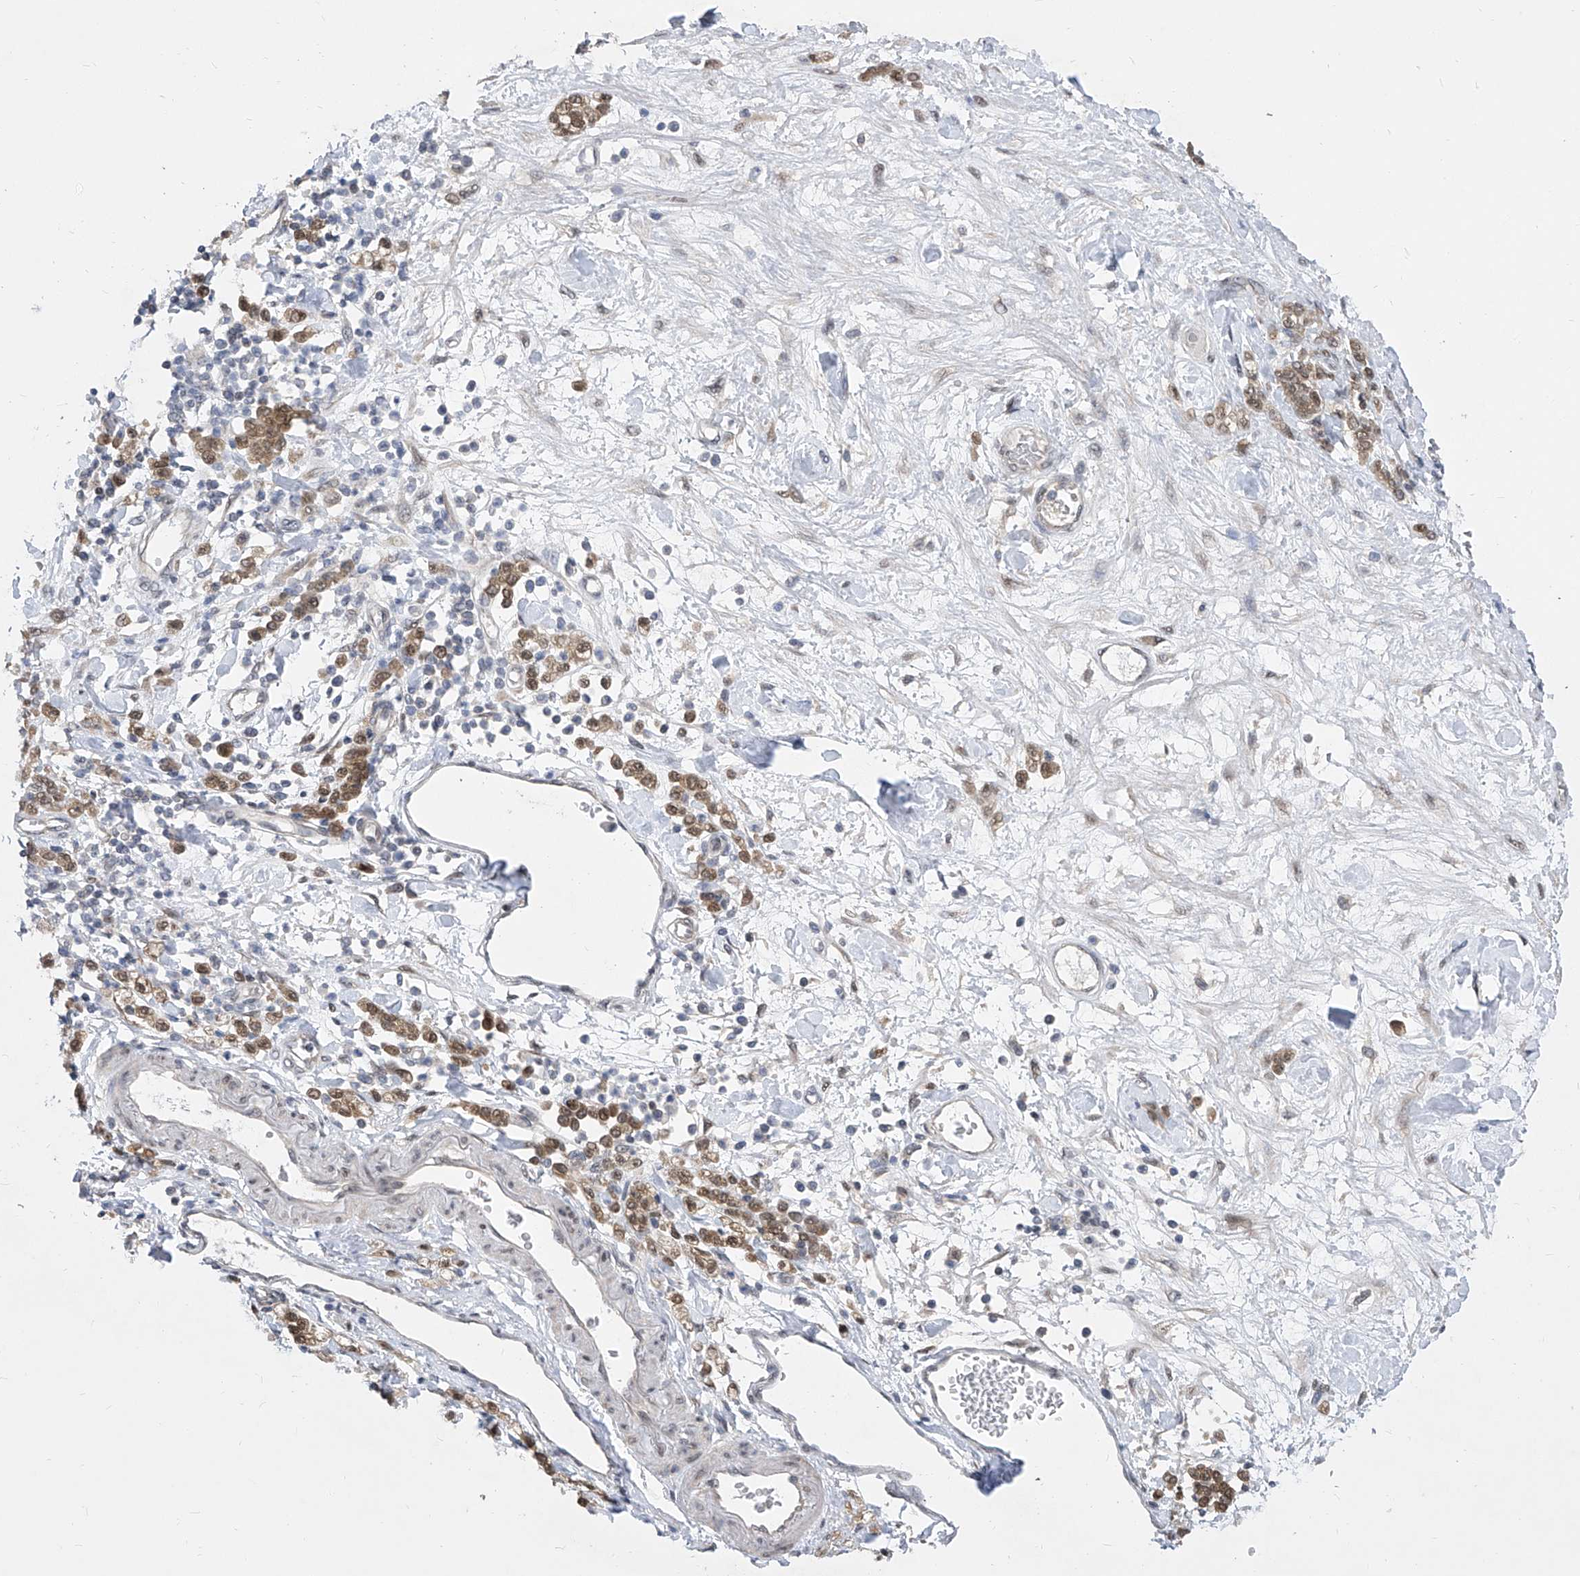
{"staining": {"intensity": "moderate", "quantity": "25%-75%", "location": "cytoplasmic/membranous,nuclear"}, "tissue": "stomach cancer", "cell_type": "Tumor cells", "image_type": "cancer", "snomed": [{"axis": "morphology", "description": "Normal tissue, NOS"}, {"axis": "morphology", "description": "Adenocarcinoma, NOS"}, {"axis": "topography", "description": "Stomach"}], "caption": "Immunohistochemical staining of stomach cancer reveals medium levels of moderate cytoplasmic/membranous and nuclear protein staining in about 25%-75% of tumor cells.", "gene": "CETN2", "patient": {"sex": "male", "age": 82}}